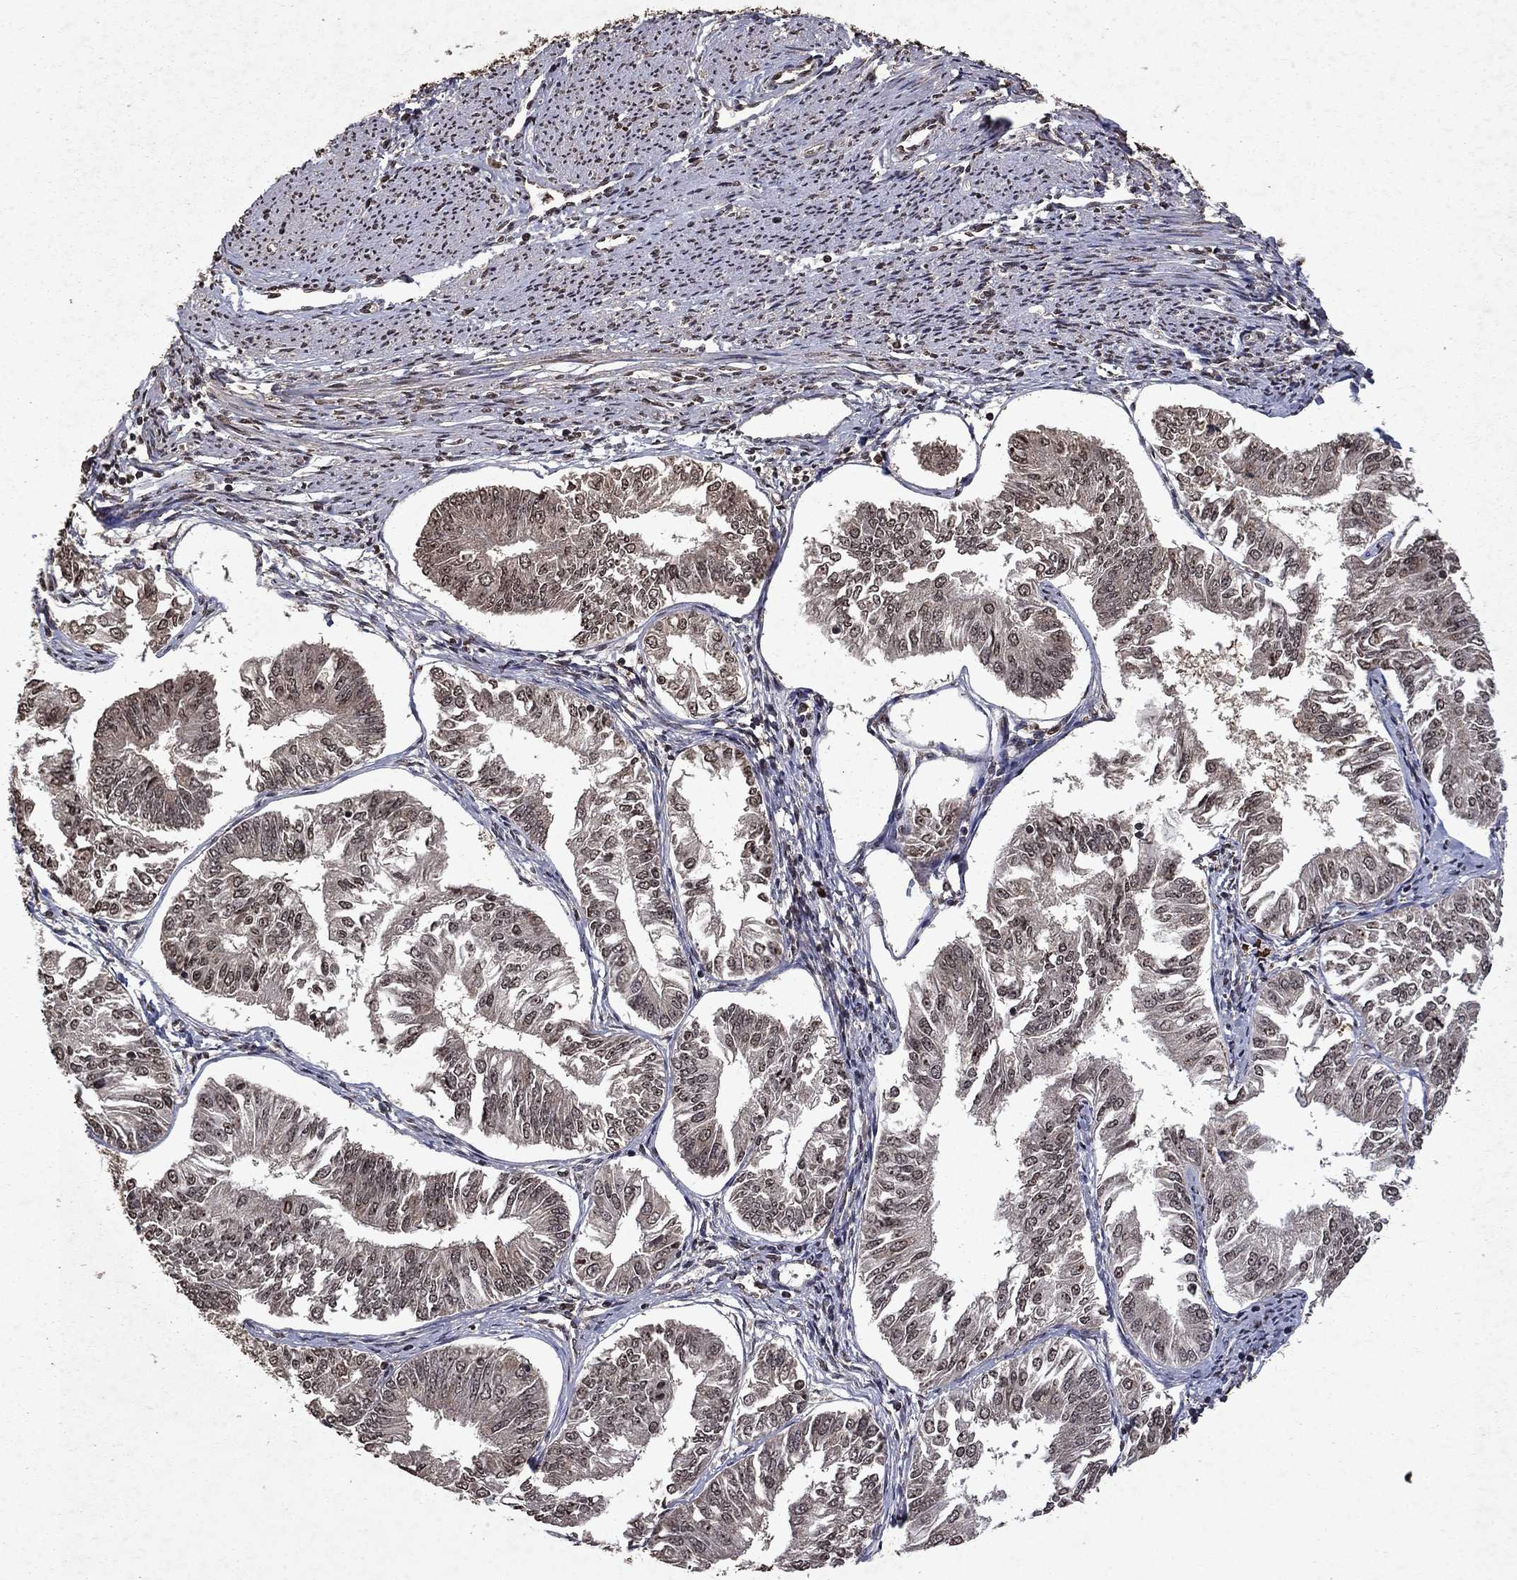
{"staining": {"intensity": "negative", "quantity": "none", "location": "none"}, "tissue": "endometrial cancer", "cell_type": "Tumor cells", "image_type": "cancer", "snomed": [{"axis": "morphology", "description": "Adenocarcinoma, NOS"}, {"axis": "topography", "description": "Endometrium"}], "caption": "A high-resolution photomicrograph shows IHC staining of adenocarcinoma (endometrial), which shows no significant staining in tumor cells.", "gene": "PIN4", "patient": {"sex": "female", "age": 58}}